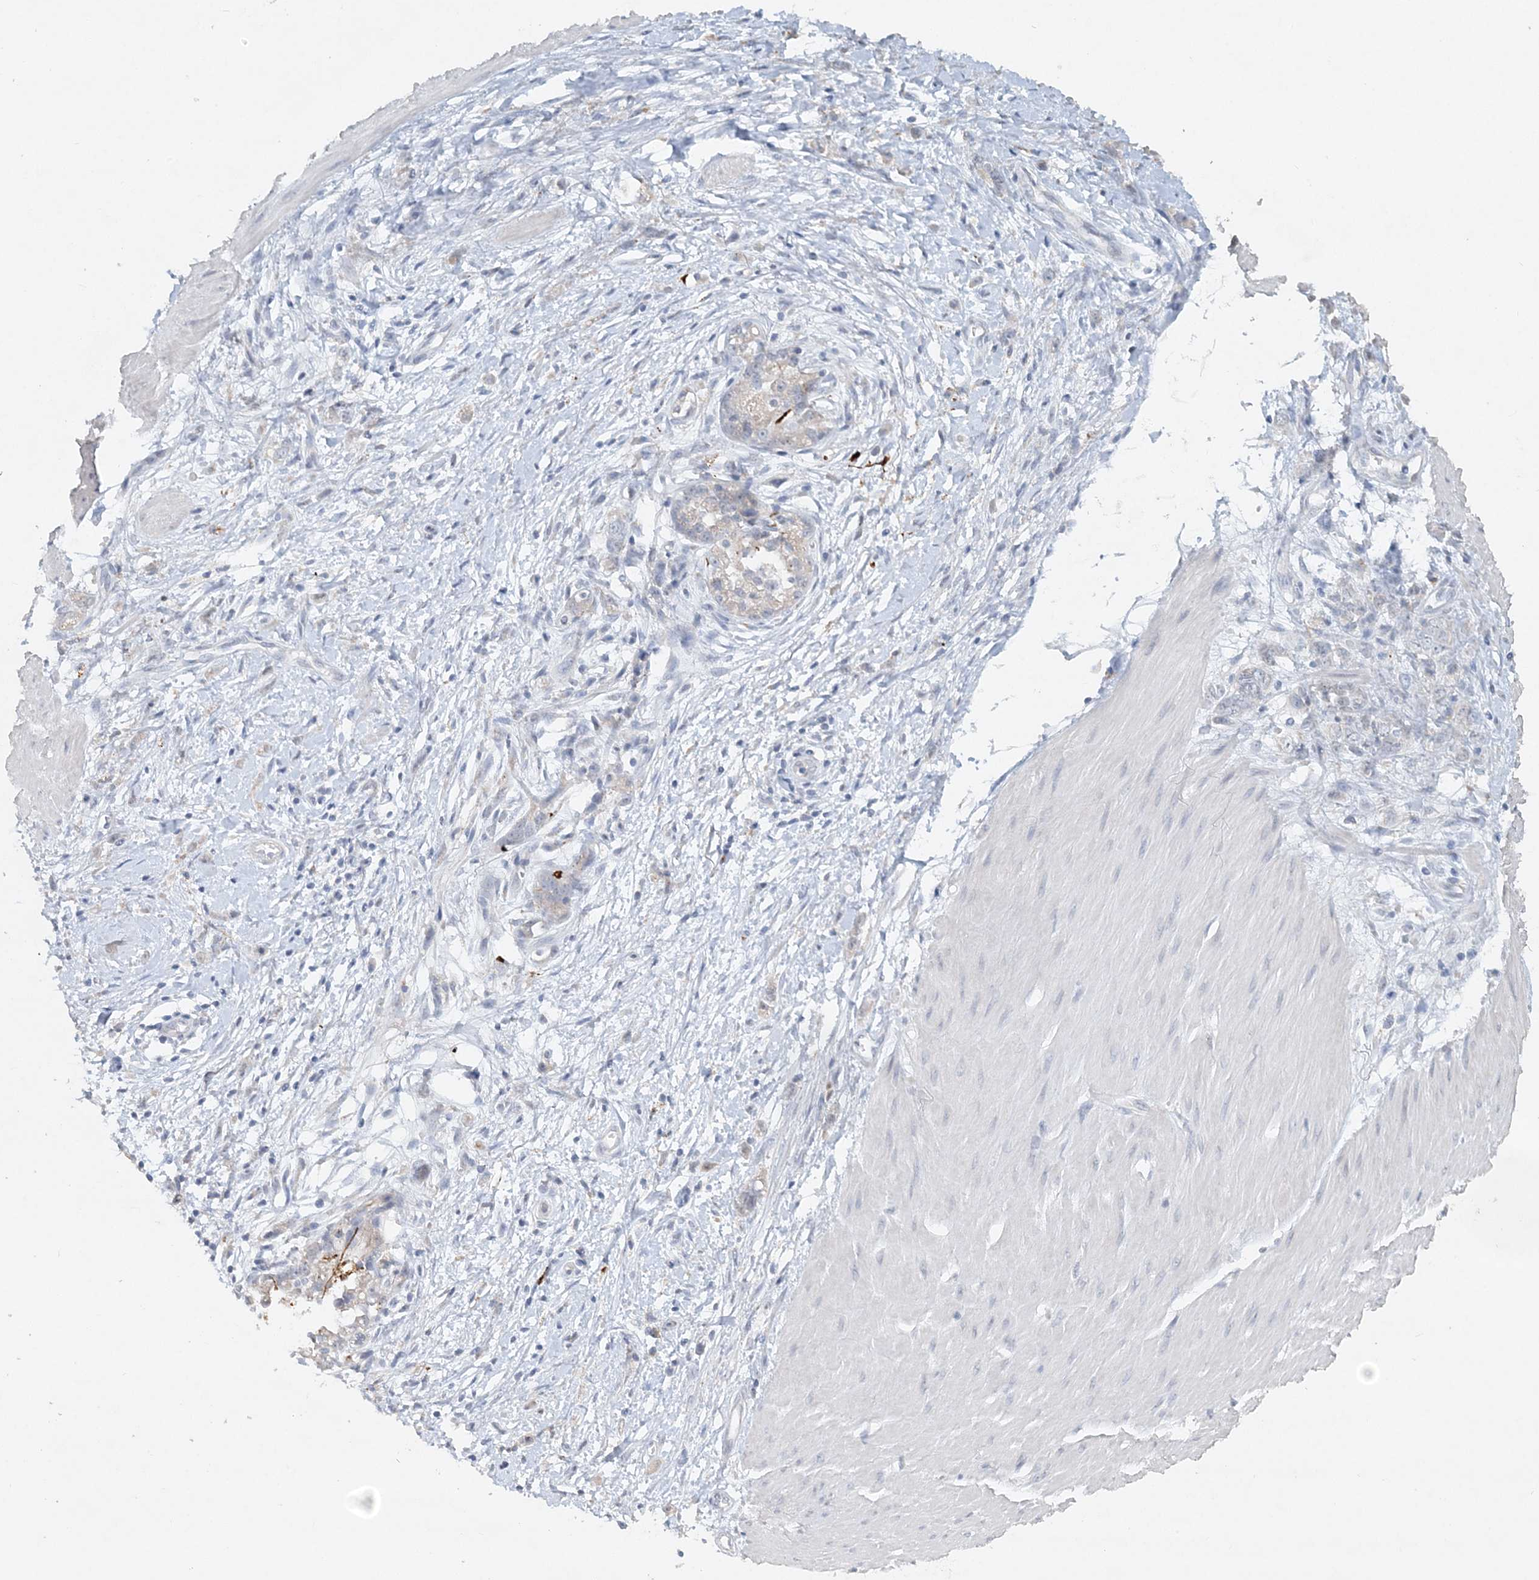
{"staining": {"intensity": "weak", "quantity": "<25%", "location": "cytoplasmic/membranous"}, "tissue": "stomach cancer", "cell_type": "Tumor cells", "image_type": "cancer", "snomed": [{"axis": "morphology", "description": "Adenocarcinoma, NOS"}, {"axis": "topography", "description": "Stomach"}], "caption": "Immunohistochemical staining of human adenocarcinoma (stomach) shows no significant positivity in tumor cells.", "gene": "DNAH5", "patient": {"sex": "female", "age": 76}}